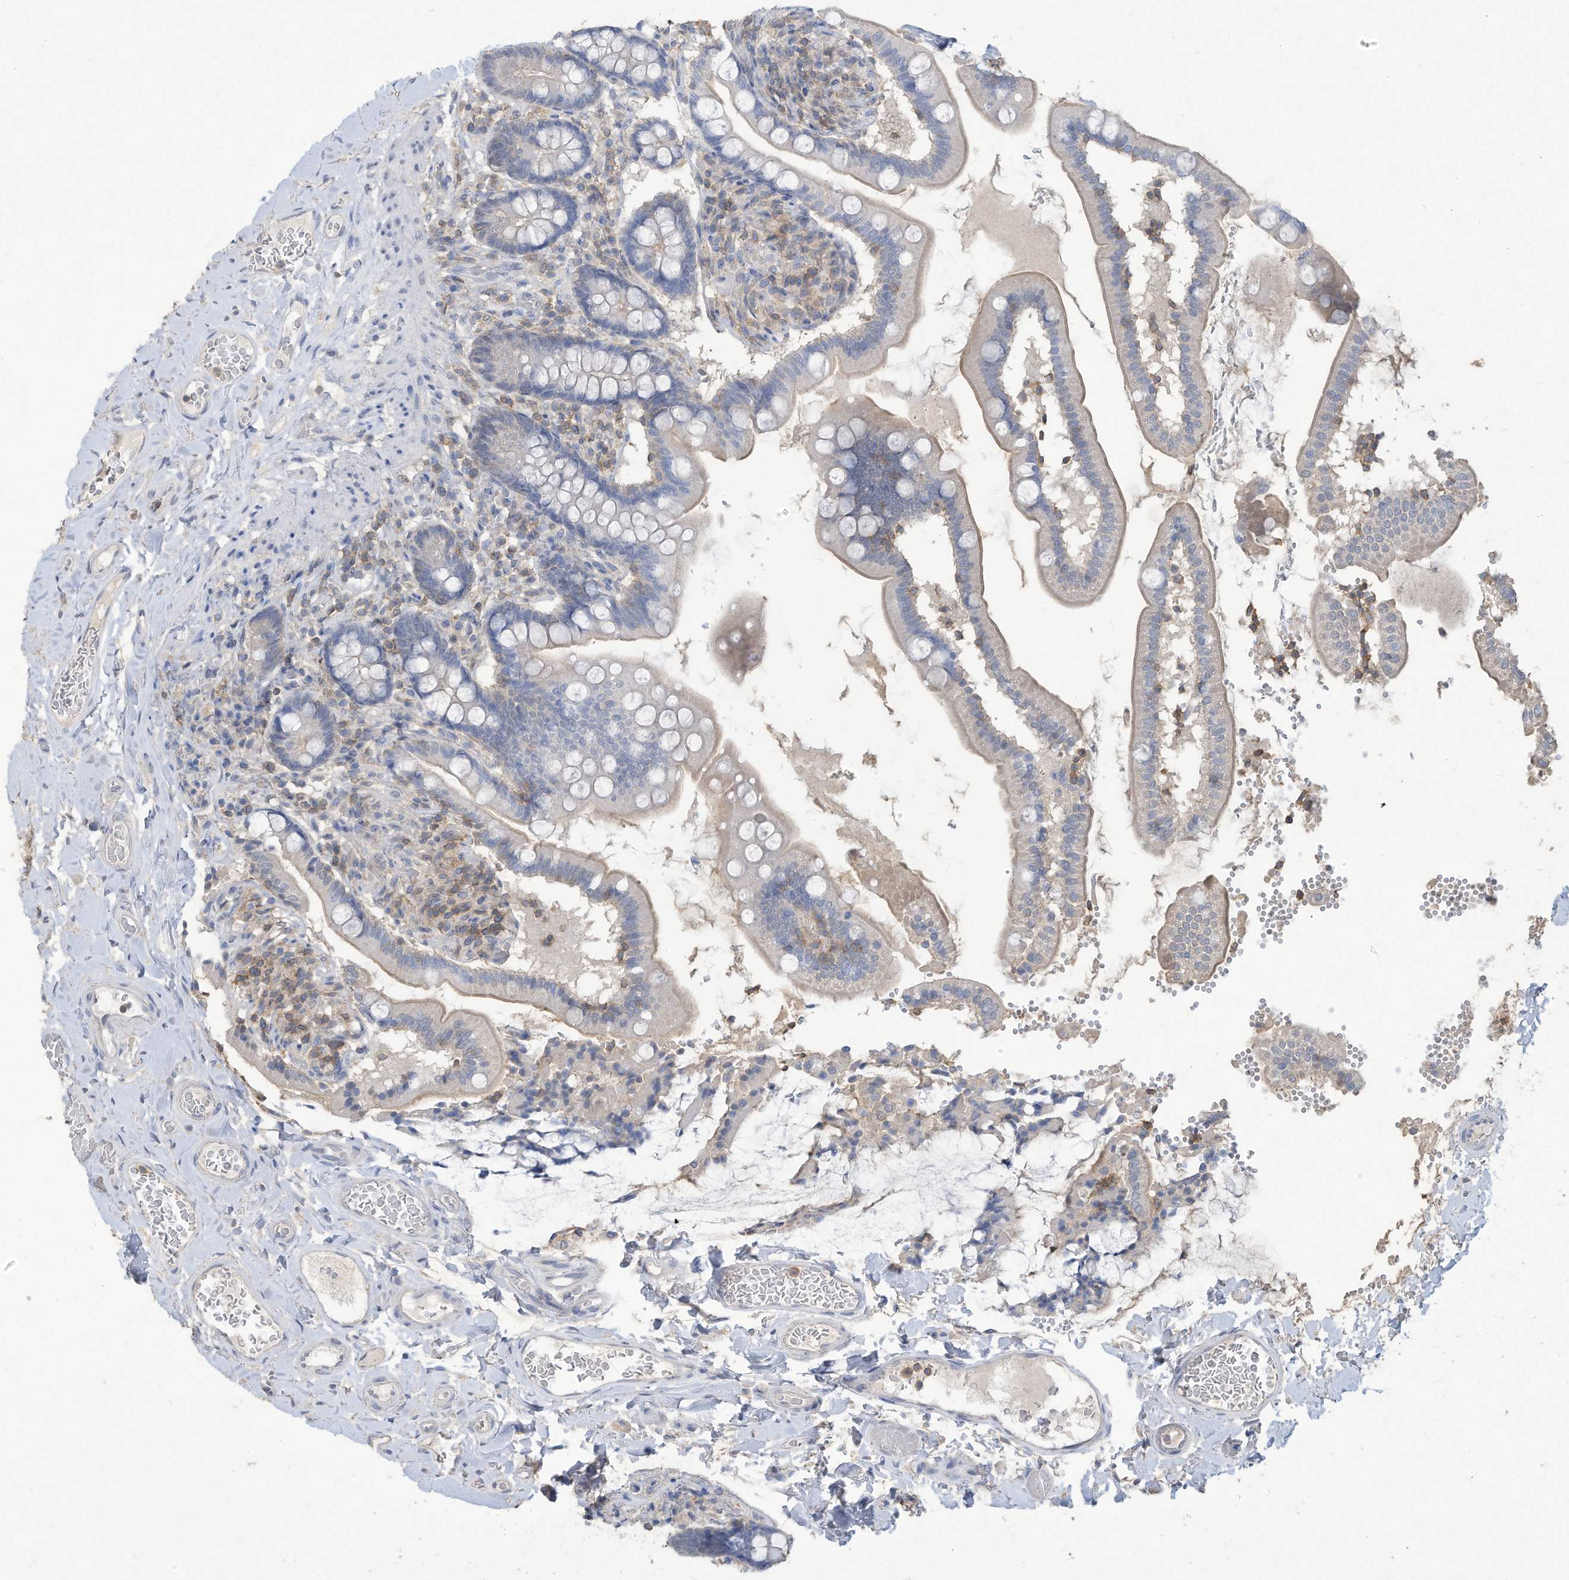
{"staining": {"intensity": "negative", "quantity": "none", "location": "none"}, "tissue": "small intestine", "cell_type": "Glandular cells", "image_type": "normal", "snomed": [{"axis": "morphology", "description": "Normal tissue, NOS"}, {"axis": "topography", "description": "Small intestine"}], "caption": "A high-resolution photomicrograph shows IHC staining of normal small intestine, which demonstrates no significant positivity in glandular cells.", "gene": "HAS3", "patient": {"sex": "female", "age": 64}}